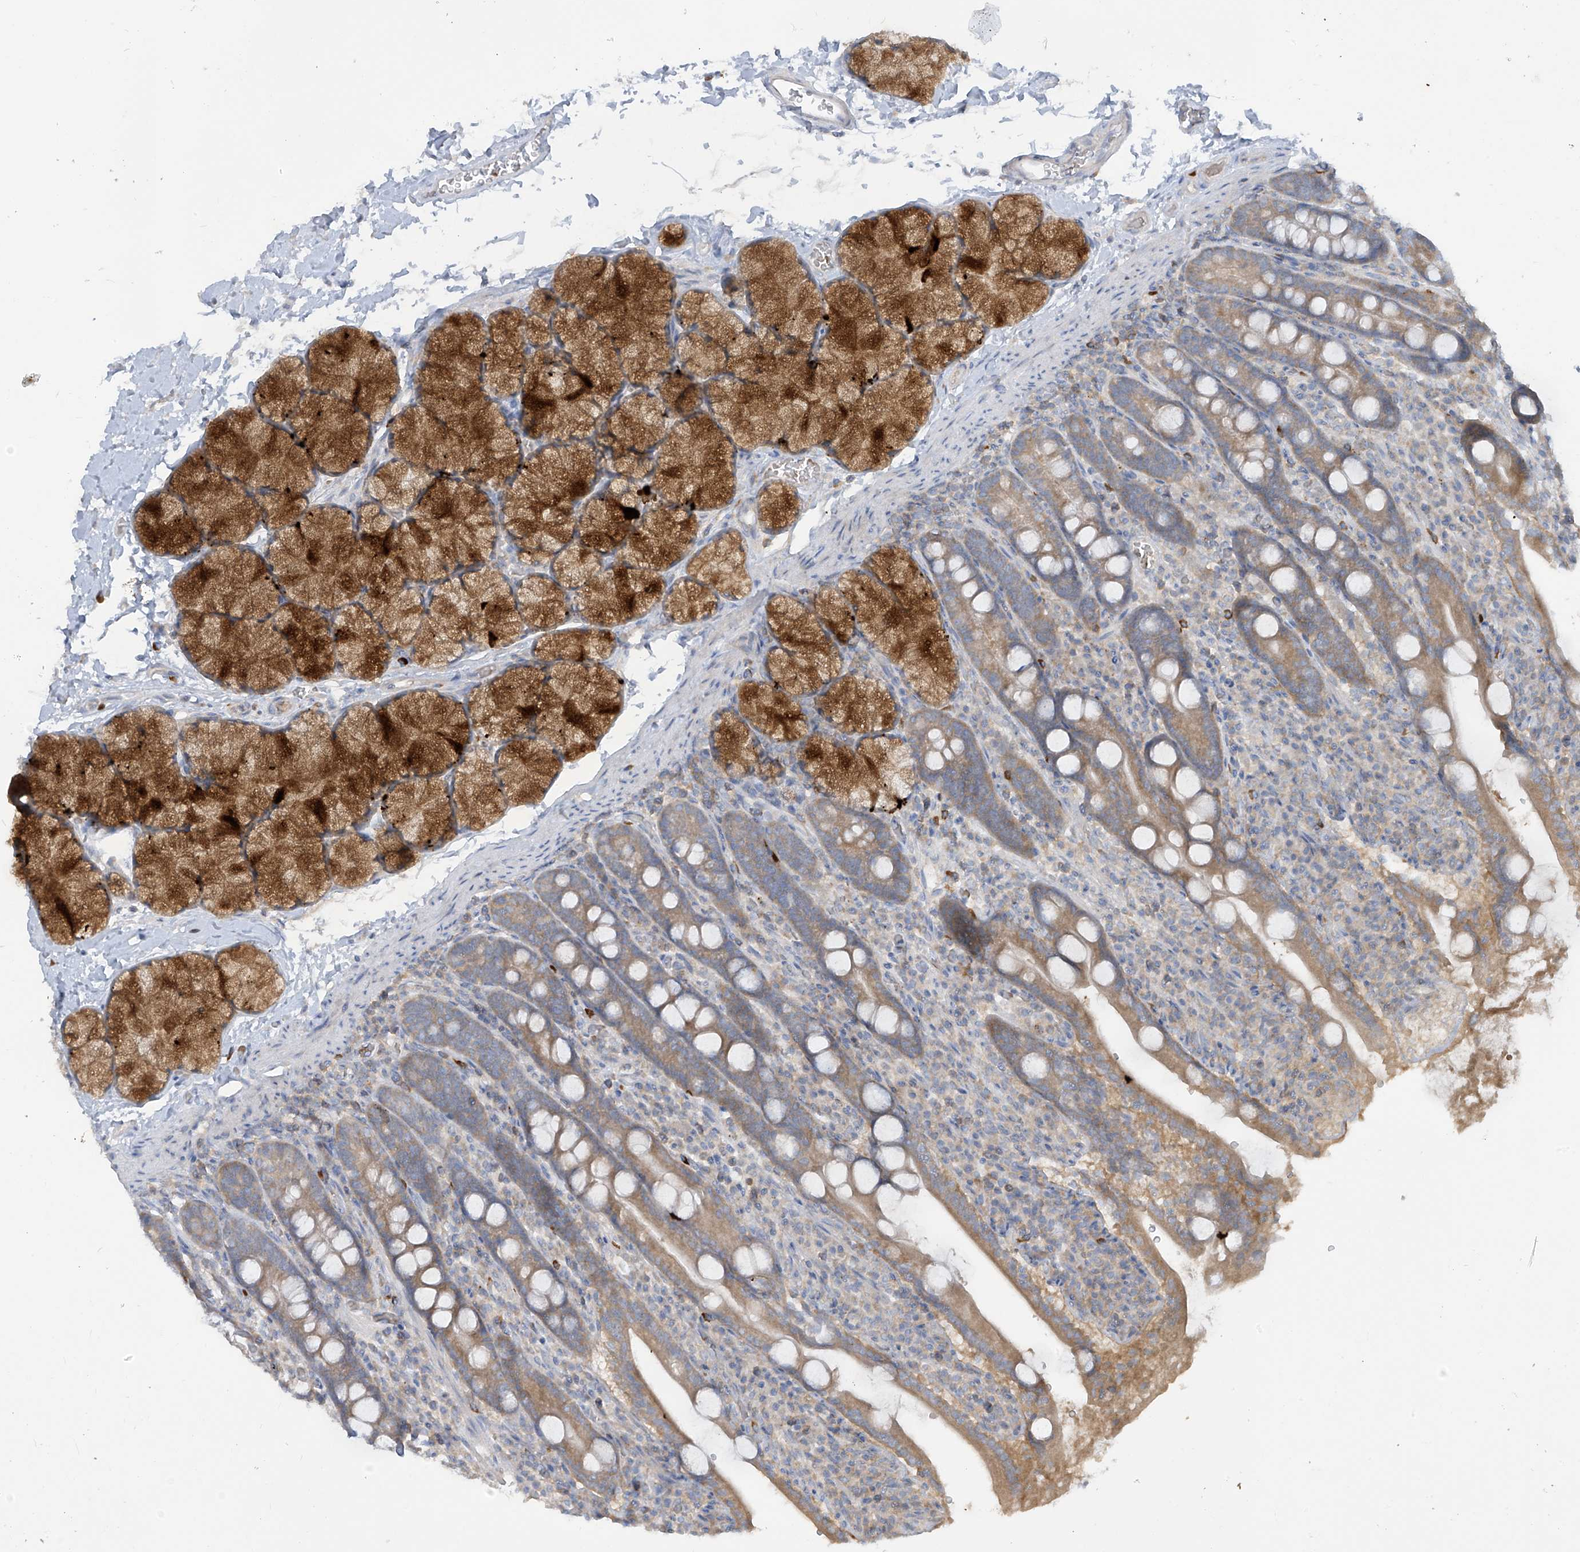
{"staining": {"intensity": "moderate", "quantity": ">75%", "location": "cytoplasmic/membranous"}, "tissue": "duodenum", "cell_type": "Glandular cells", "image_type": "normal", "snomed": [{"axis": "morphology", "description": "Normal tissue, NOS"}, {"axis": "topography", "description": "Duodenum"}], "caption": "Glandular cells demonstrate medium levels of moderate cytoplasmic/membranous staining in about >75% of cells in normal human duodenum.", "gene": "DGKQ", "patient": {"sex": "male", "age": 35}}